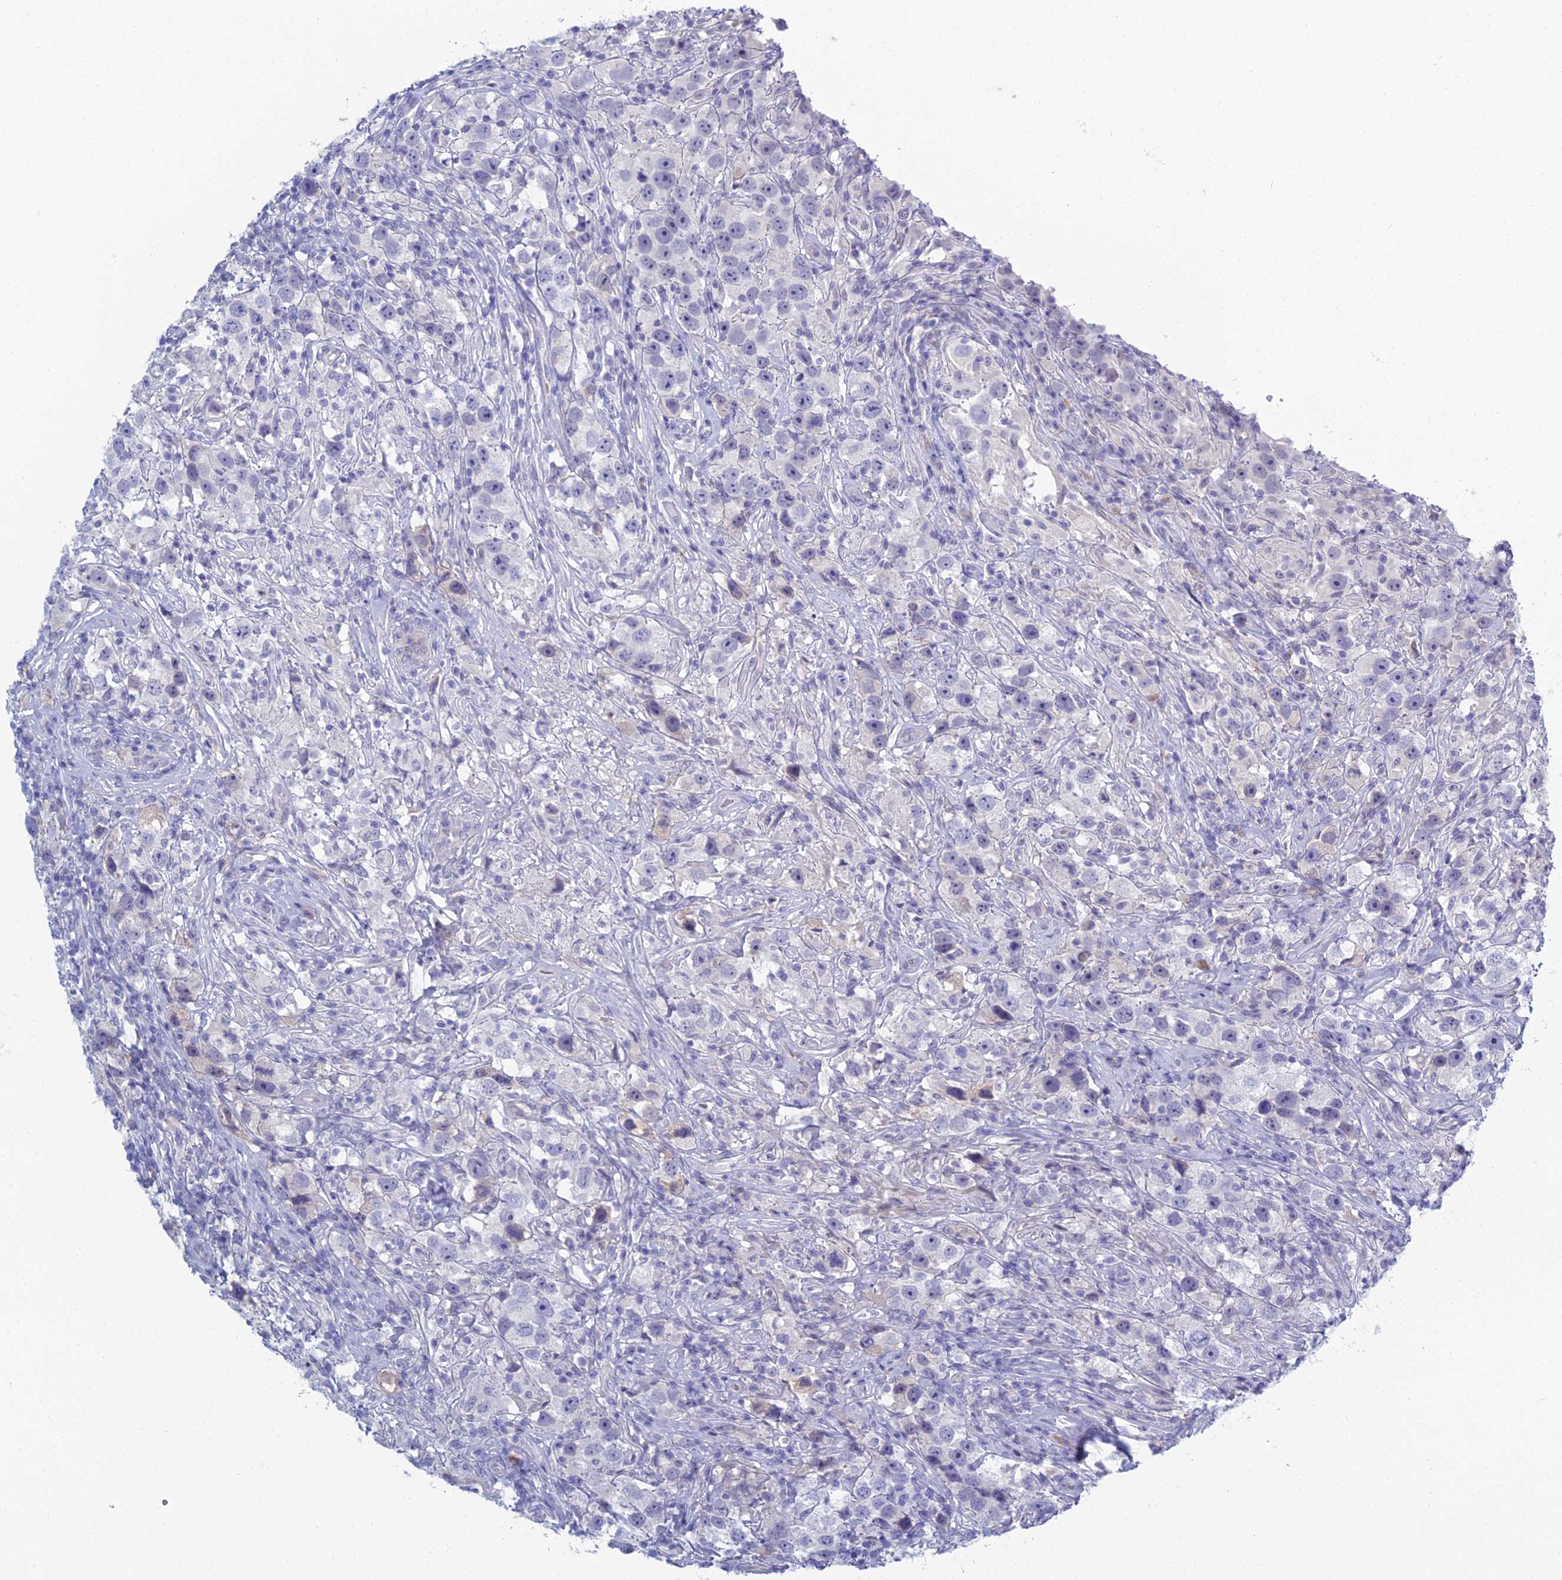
{"staining": {"intensity": "negative", "quantity": "none", "location": "none"}, "tissue": "testis cancer", "cell_type": "Tumor cells", "image_type": "cancer", "snomed": [{"axis": "morphology", "description": "Seminoma, NOS"}, {"axis": "topography", "description": "Testis"}], "caption": "Immunohistochemistry of testis seminoma shows no staining in tumor cells. Brightfield microscopy of immunohistochemistry (IHC) stained with DAB (3,3'-diaminobenzidine) (brown) and hematoxylin (blue), captured at high magnification.", "gene": "MUC13", "patient": {"sex": "male", "age": 49}}